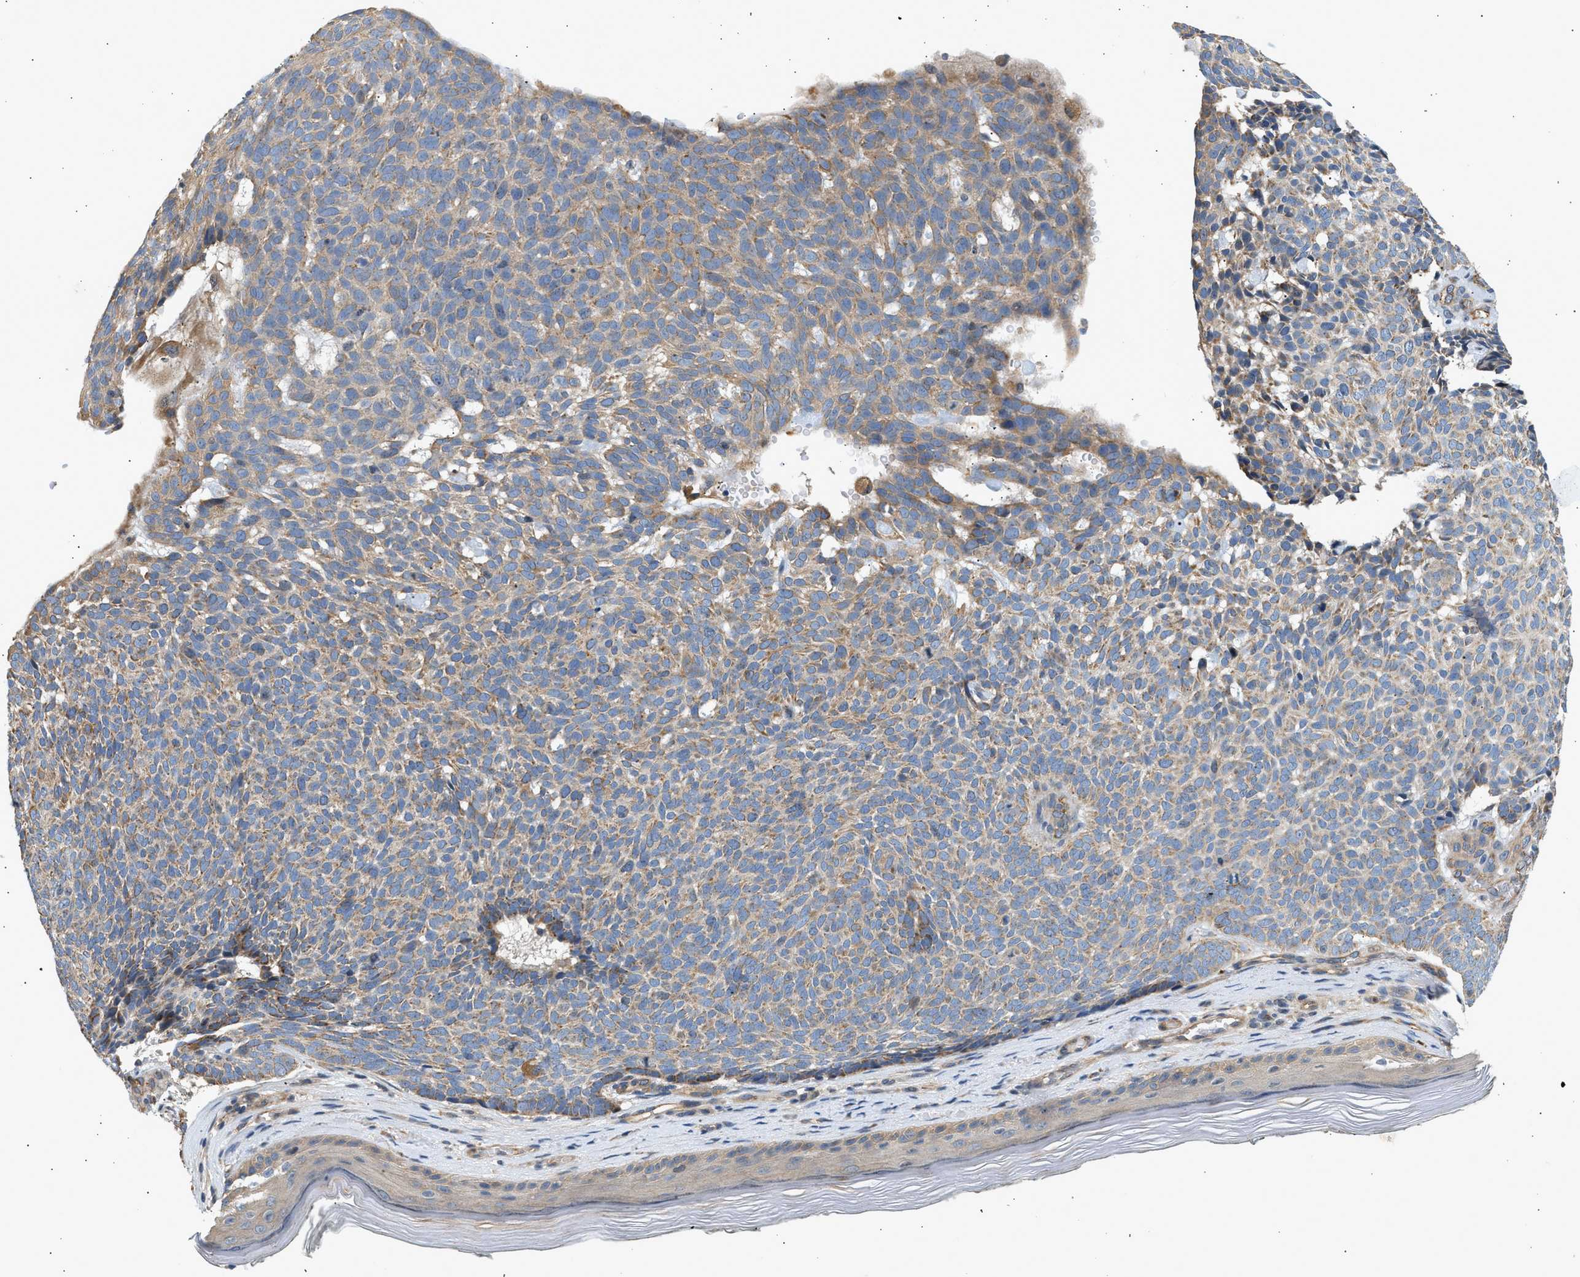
{"staining": {"intensity": "weak", "quantity": ">75%", "location": "cytoplasmic/membranous"}, "tissue": "skin cancer", "cell_type": "Tumor cells", "image_type": "cancer", "snomed": [{"axis": "morphology", "description": "Basal cell carcinoma"}, {"axis": "topography", "description": "Skin"}], "caption": "The histopathology image displays immunohistochemical staining of skin cancer (basal cell carcinoma). There is weak cytoplasmic/membranous staining is seen in approximately >75% of tumor cells.", "gene": "WDR31", "patient": {"sex": "male", "age": 61}}